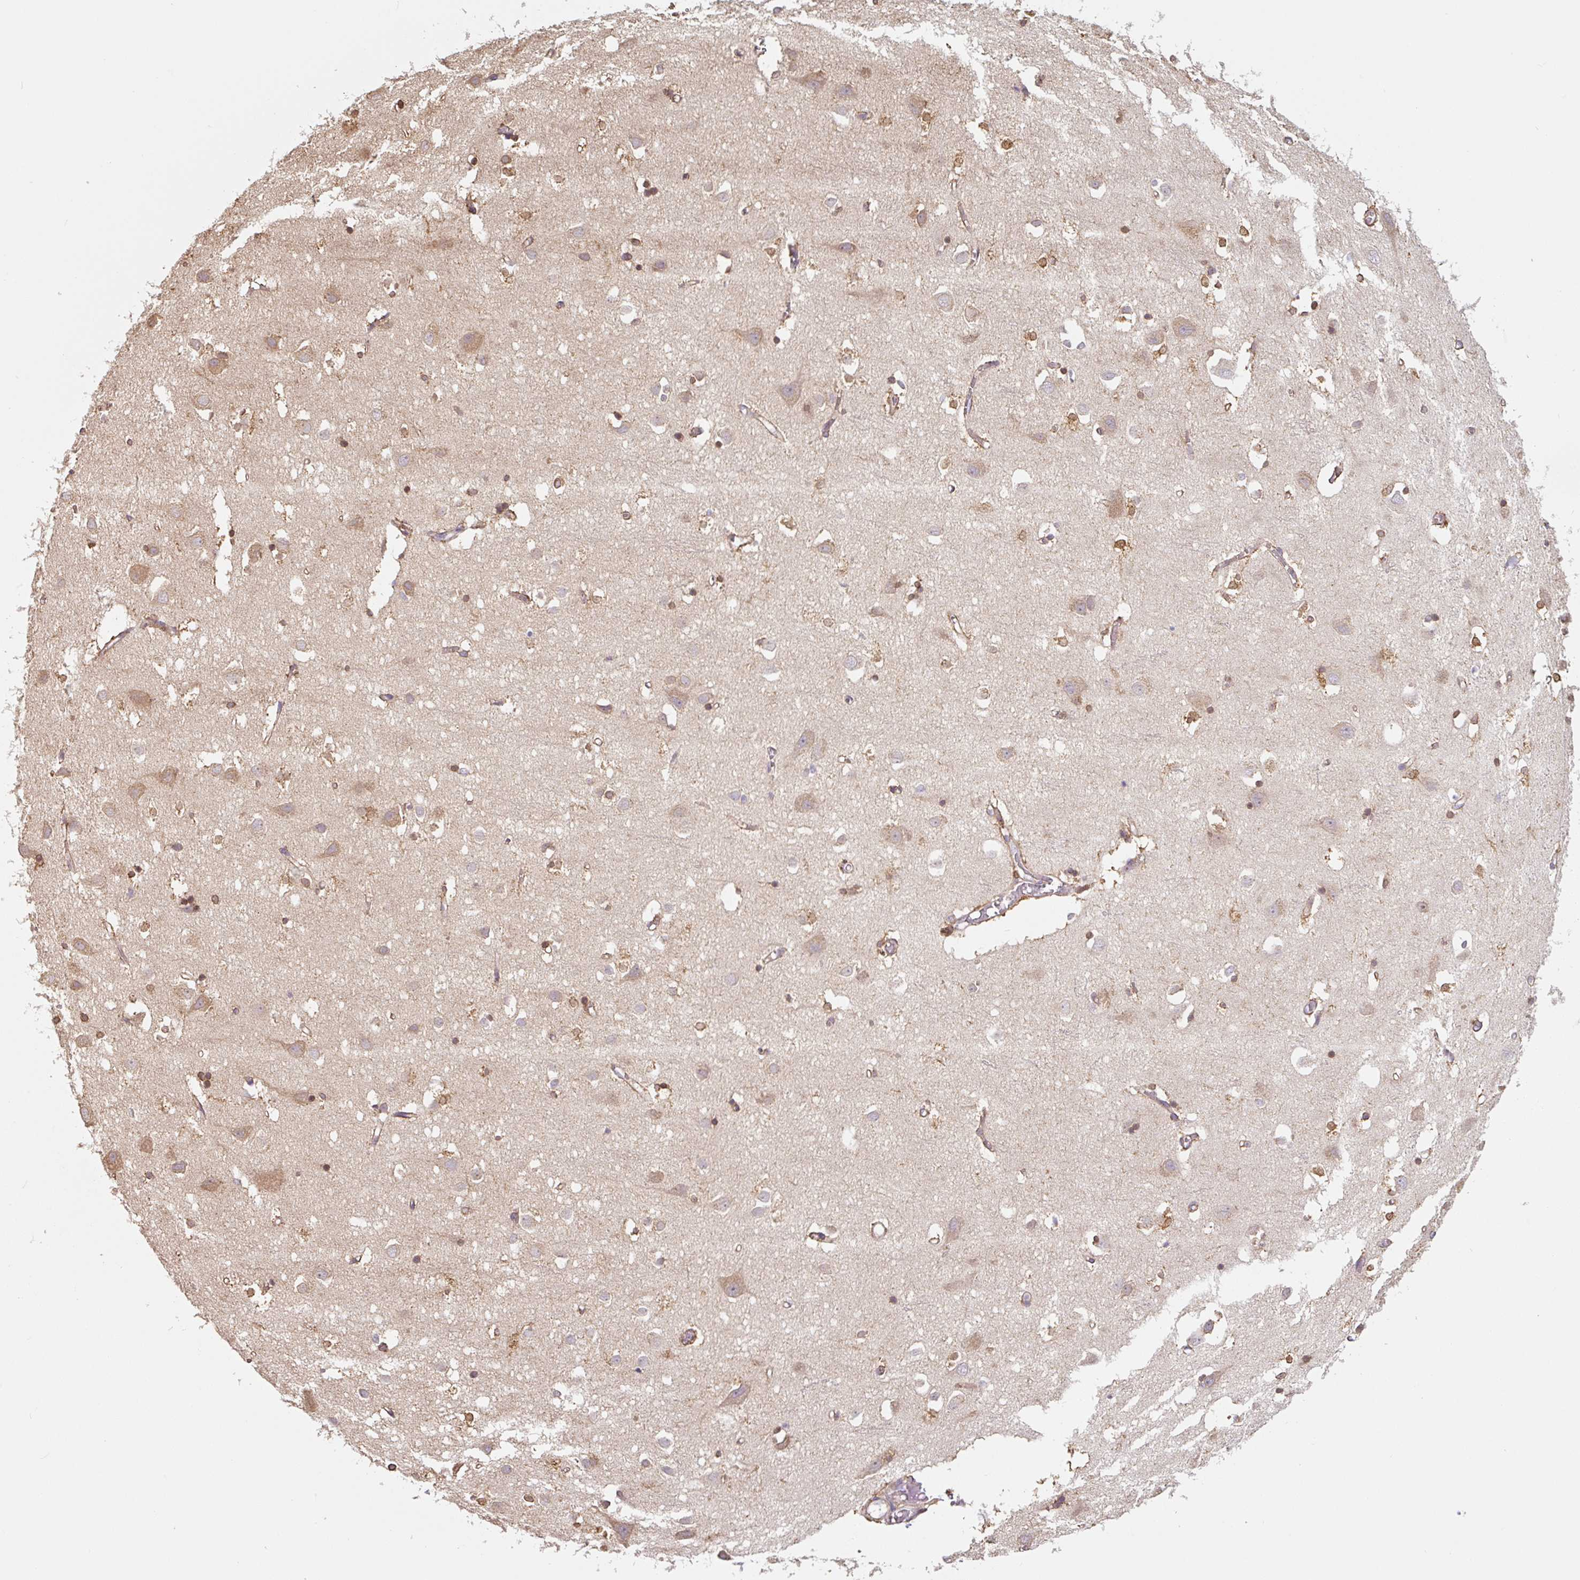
{"staining": {"intensity": "moderate", "quantity": "25%-75%", "location": "cytoplasmic/membranous"}, "tissue": "cerebral cortex", "cell_type": "Endothelial cells", "image_type": "normal", "snomed": [{"axis": "morphology", "description": "Normal tissue, NOS"}, {"axis": "topography", "description": "Cerebral cortex"}], "caption": "Immunohistochemistry image of unremarkable cerebral cortex stained for a protein (brown), which shows medium levels of moderate cytoplasmic/membranous positivity in approximately 25%-75% of endothelial cells.", "gene": "ASRGL1", "patient": {"sex": "male", "age": 70}}